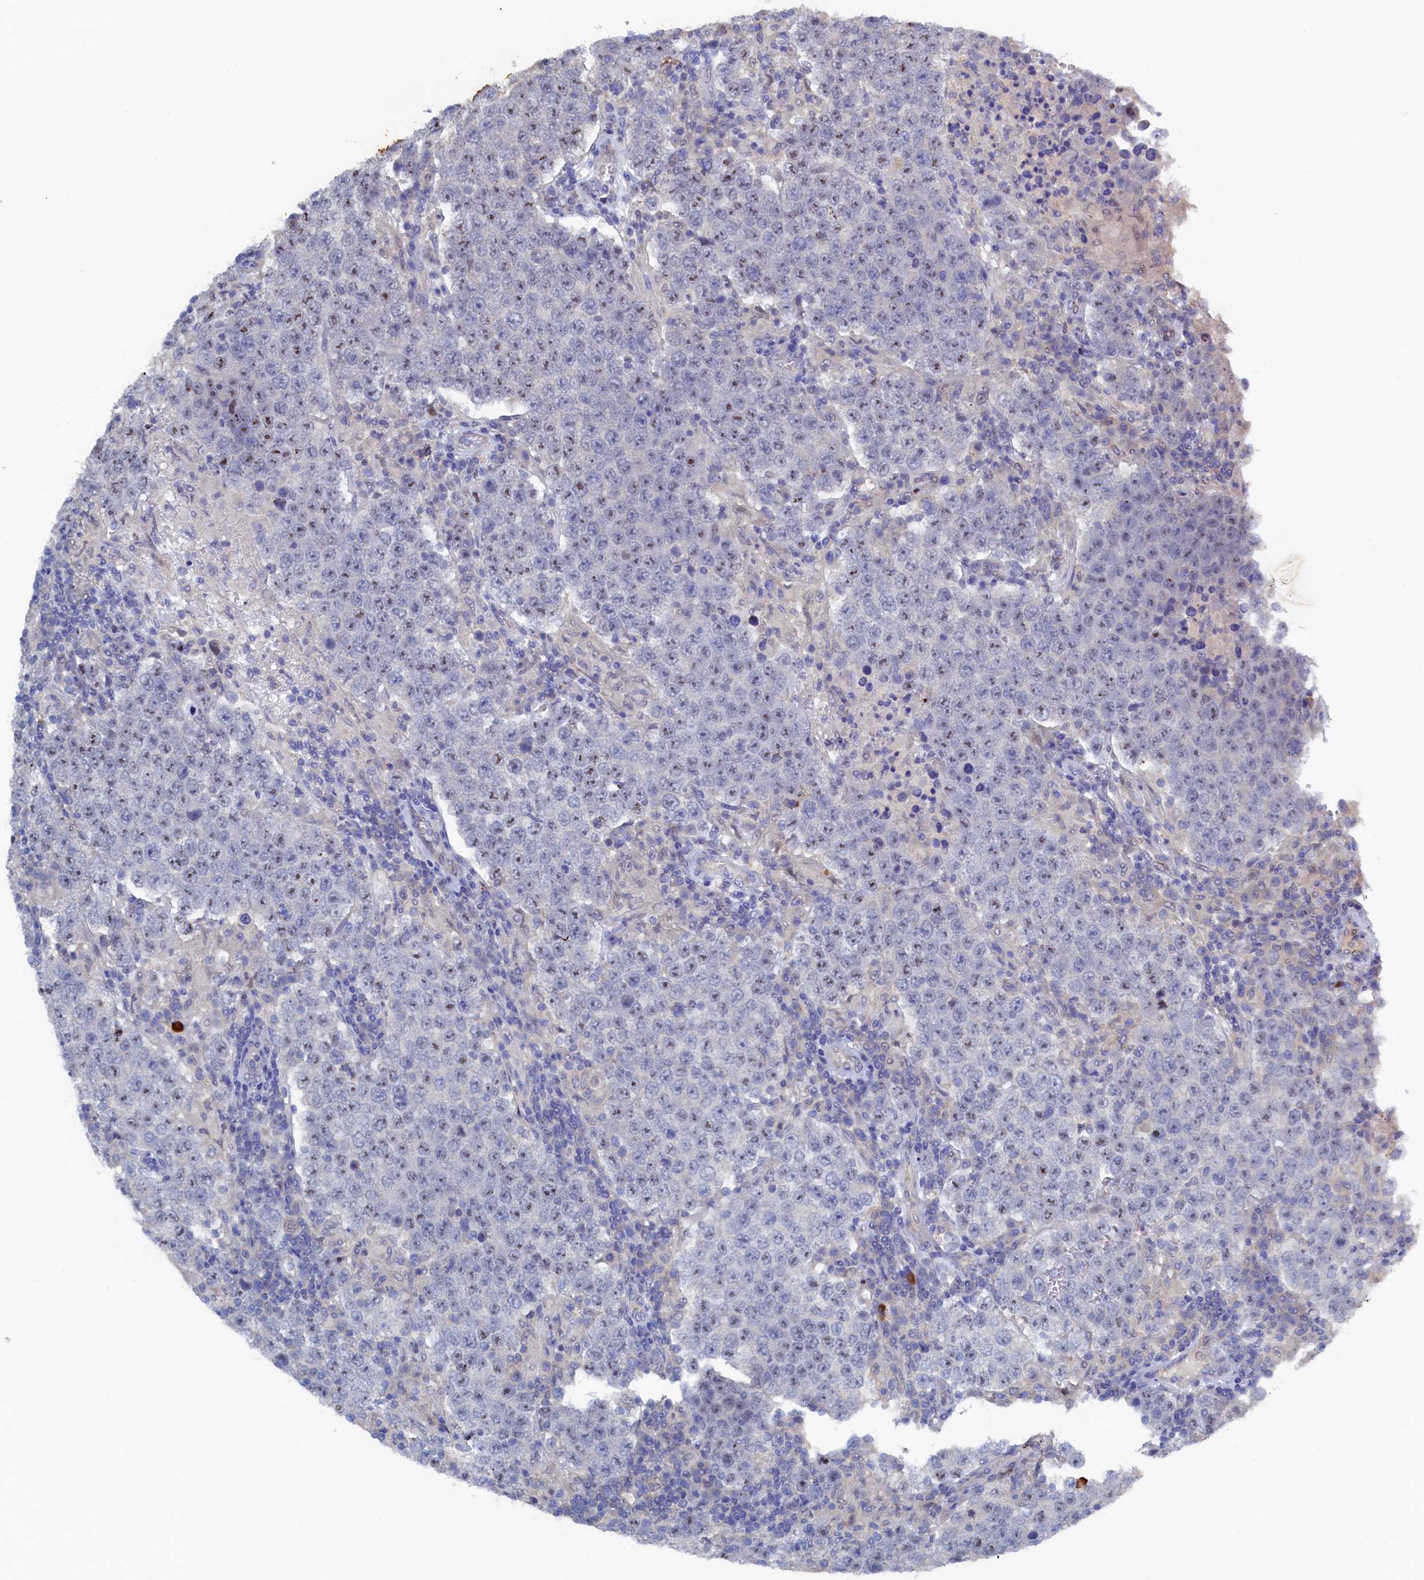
{"staining": {"intensity": "weak", "quantity": "25%-75%", "location": "nuclear"}, "tissue": "testis cancer", "cell_type": "Tumor cells", "image_type": "cancer", "snomed": [{"axis": "morphology", "description": "Normal tissue, NOS"}, {"axis": "morphology", "description": "Urothelial carcinoma, High grade"}, {"axis": "morphology", "description": "Seminoma, NOS"}, {"axis": "morphology", "description": "Carcinoma, Embryonal, NOS"}, {"axis": "topography", "description": "Urinary bladder"}, {"axis": "topography", "description": "Testis"}], "caption": "Human testis cancer stained for a protein (brown) demonstrates weak nuclear positive staining in approximately 25%-75% of tumor cells.", "gene": "CBLIF", "patient": {"sex": "male", "age": 41}}